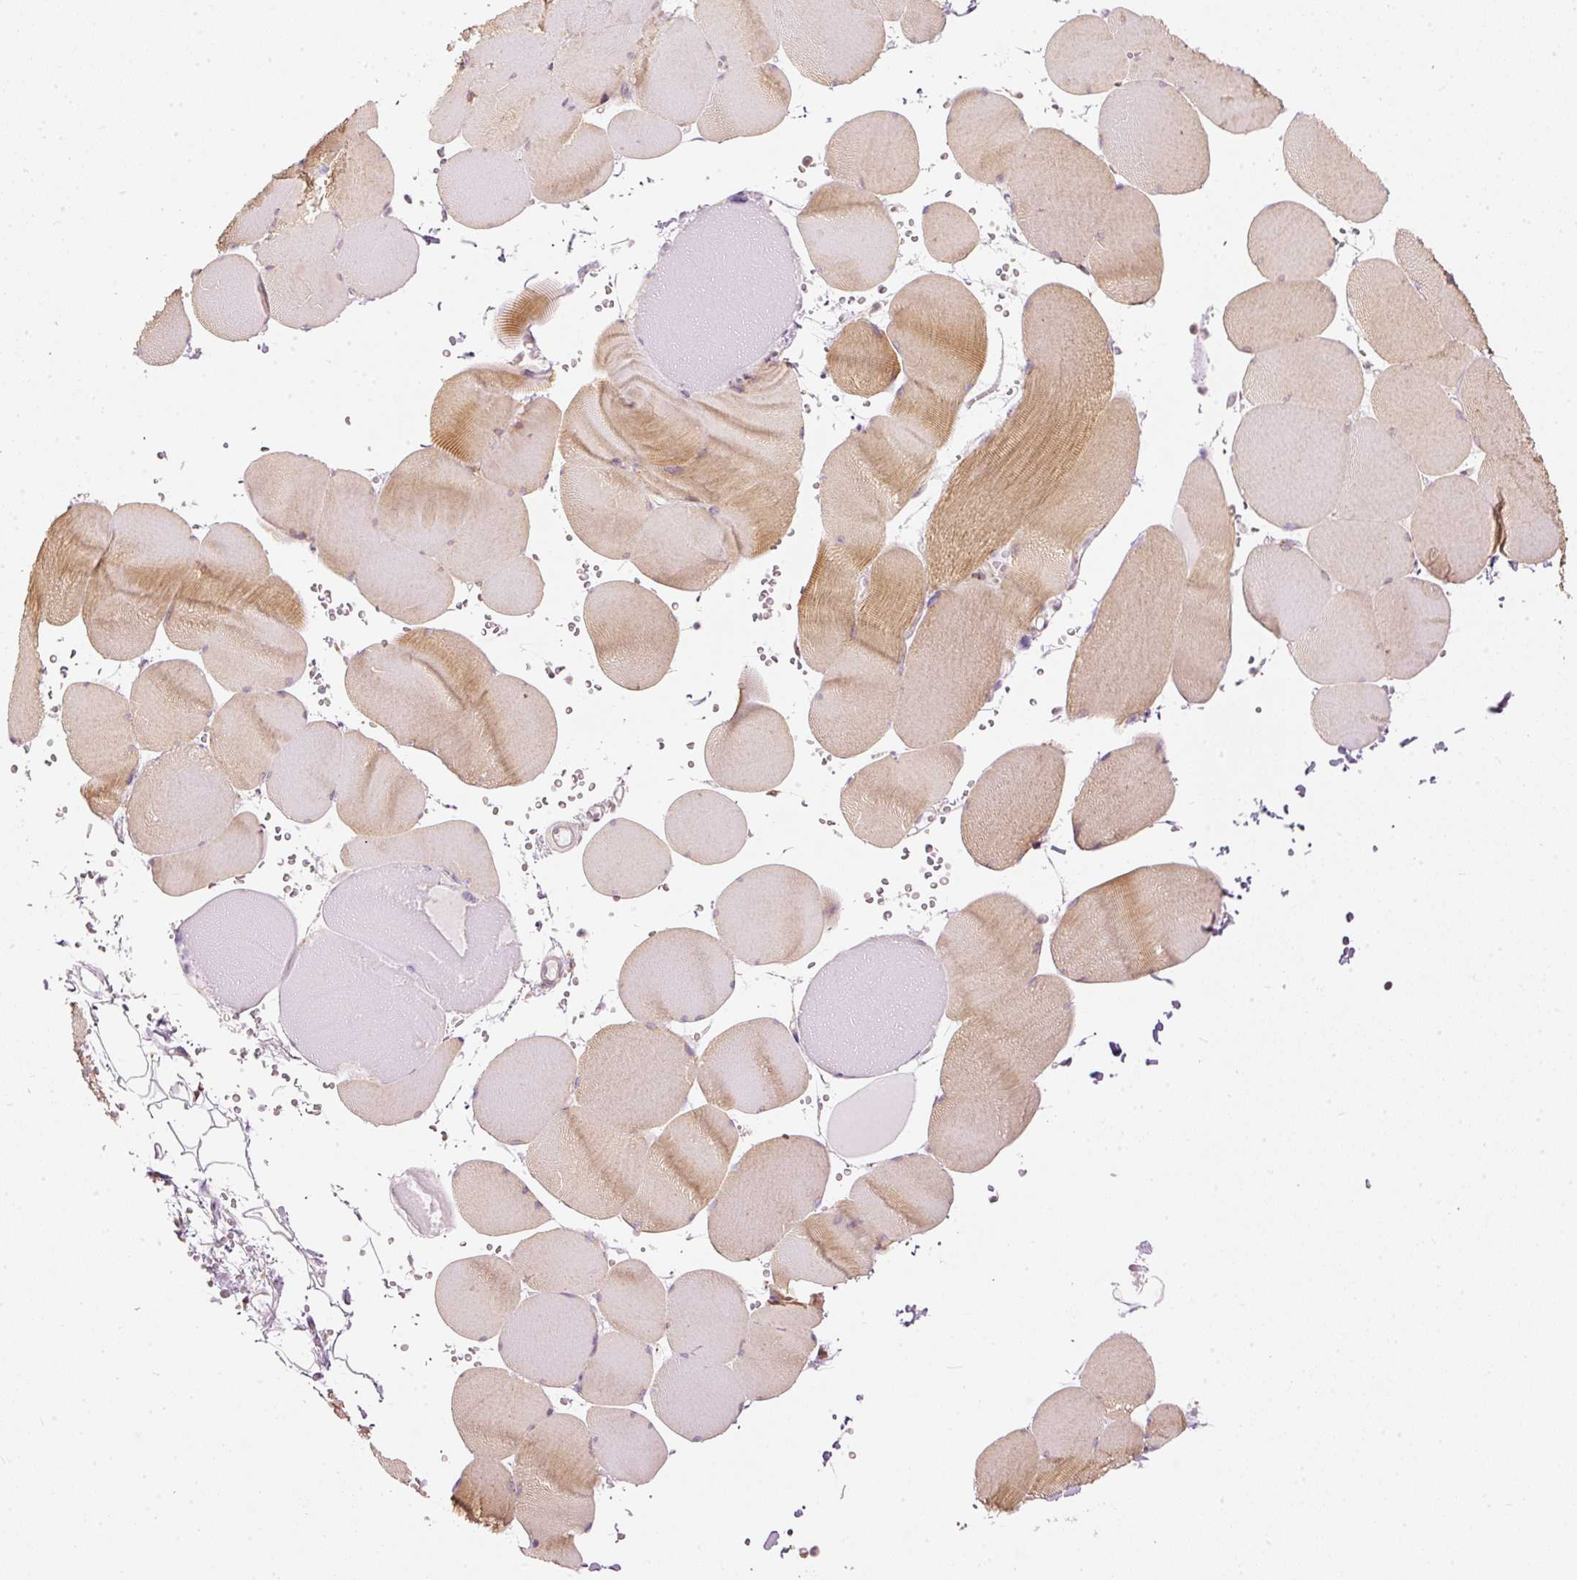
{"staining": {"intensity": "weak", "quantity": "25%-75%", "location": "cytoplasmic/membranous"}, "tissue": "skeletal muscle", "cell_type": "Myocytes", "image_type": "normal", "snomed": [{"axis": "morphology", "description": "Normal tissue, NOS"}, {"axis": "topography", "description": "Skeletal muscle"}, {"axis": "topography", "description": "Head-Neck"}], "caption": "IHC micrograph of benign skeletal muscle: human skeletal muscle stained using immunohistochemistry (IHC) exhibits low levels of weak protein expression localized specifically in the cytoplasmic/membranous of myocytes, appearing as a cytoplasmic/membranous brown color.", "gene": "SNAPC5", "patient": {"sex": "male", "age": 66}}